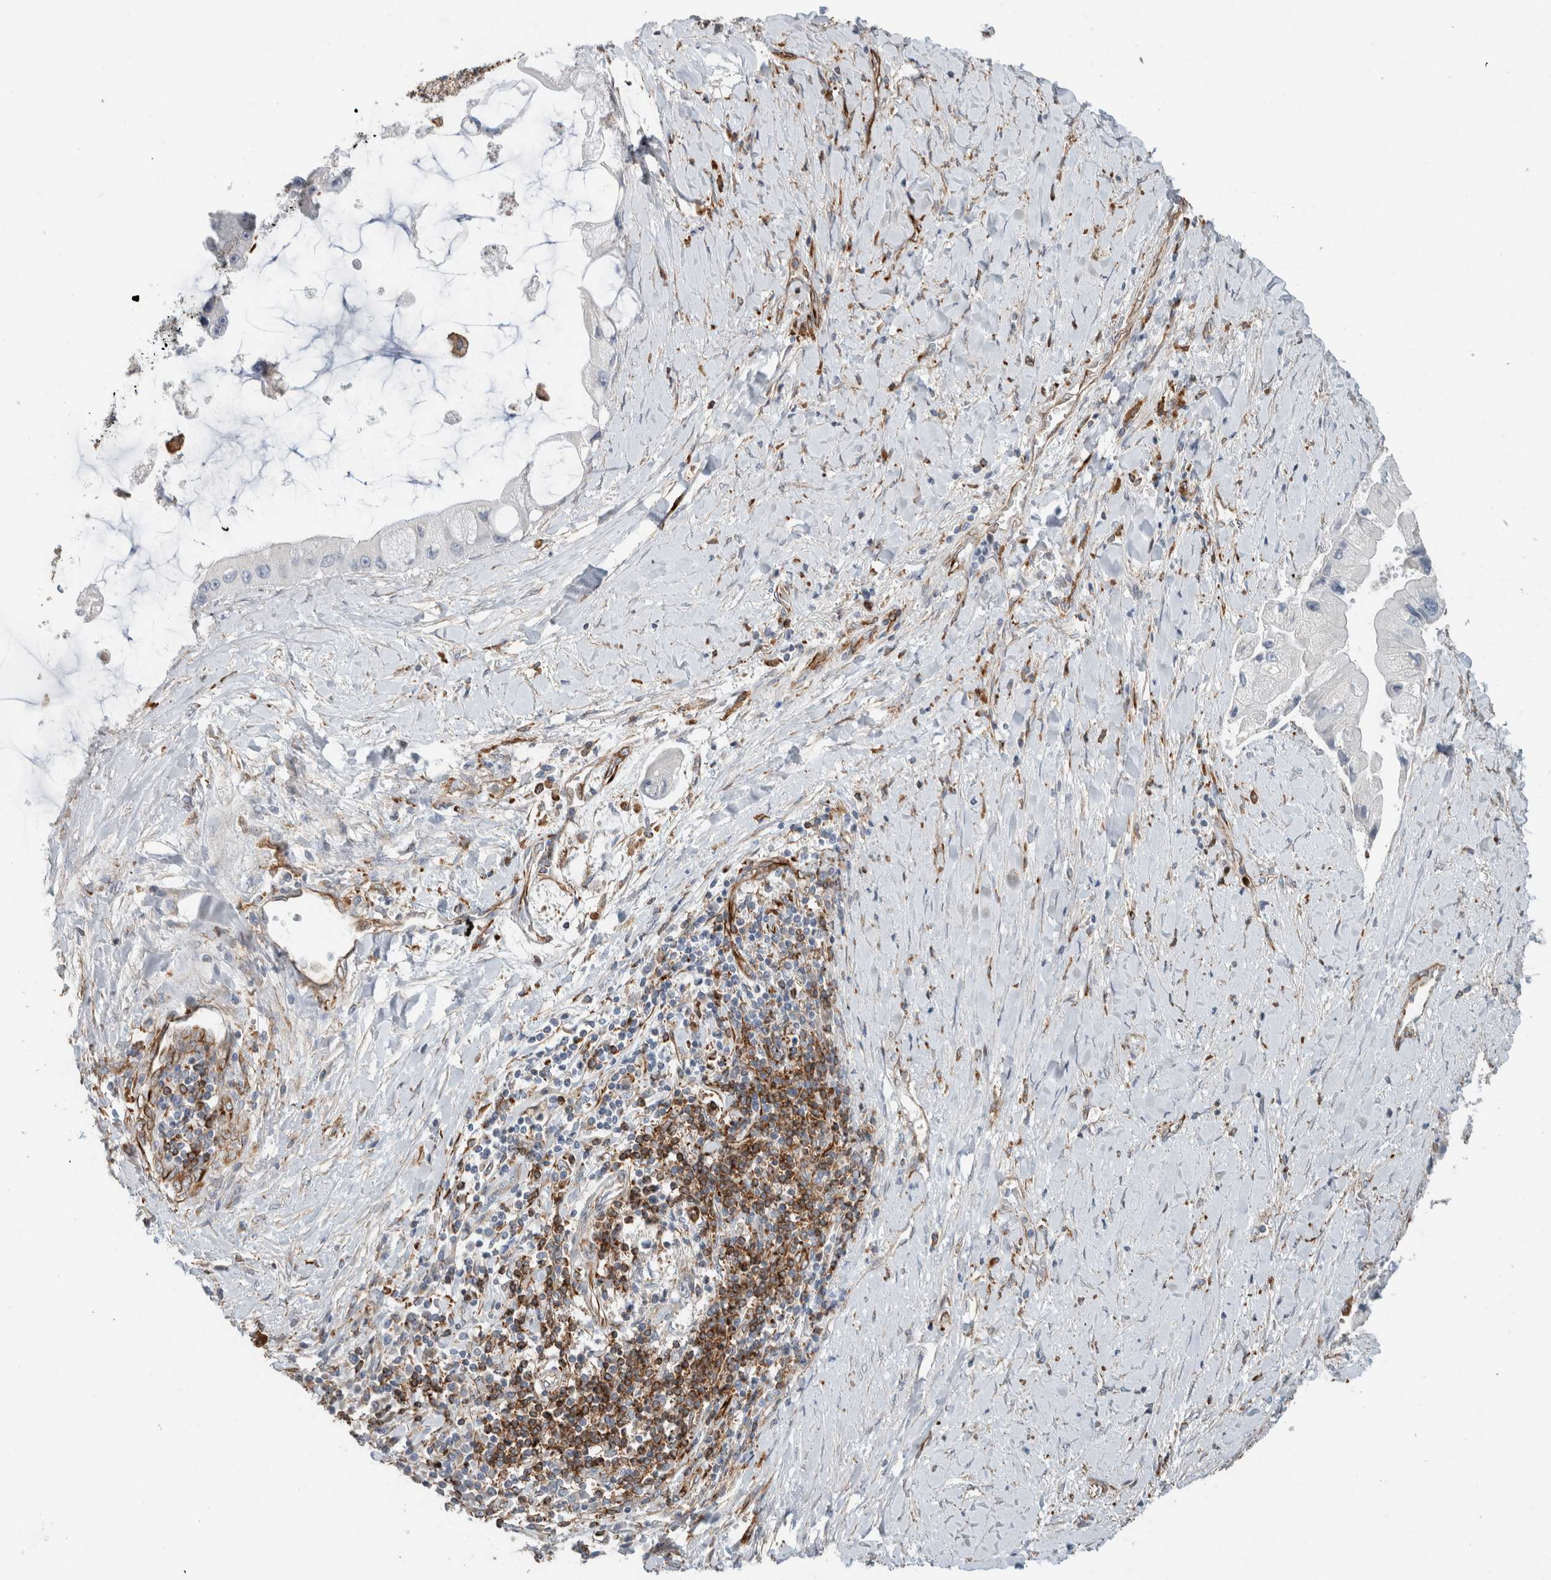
{"staining": {"intensity": "negative", "quantity": "none", "location": "none"}, "tissue": "liver cancer", "cell_type": "Tumor cells", "image_type": "cancer", "snomed": [{"axis": "morphology", "description": "Cholangiocarcinoma"}, {"axis": "topography", "description": "Liver"}], "caption": "This is an immunohistochemistry micrograph of human liver cholangiocarcinoma. There is no expression in tumor cells.", "gene": "LY86", "patient": {"sex": "male", "age": 50}}